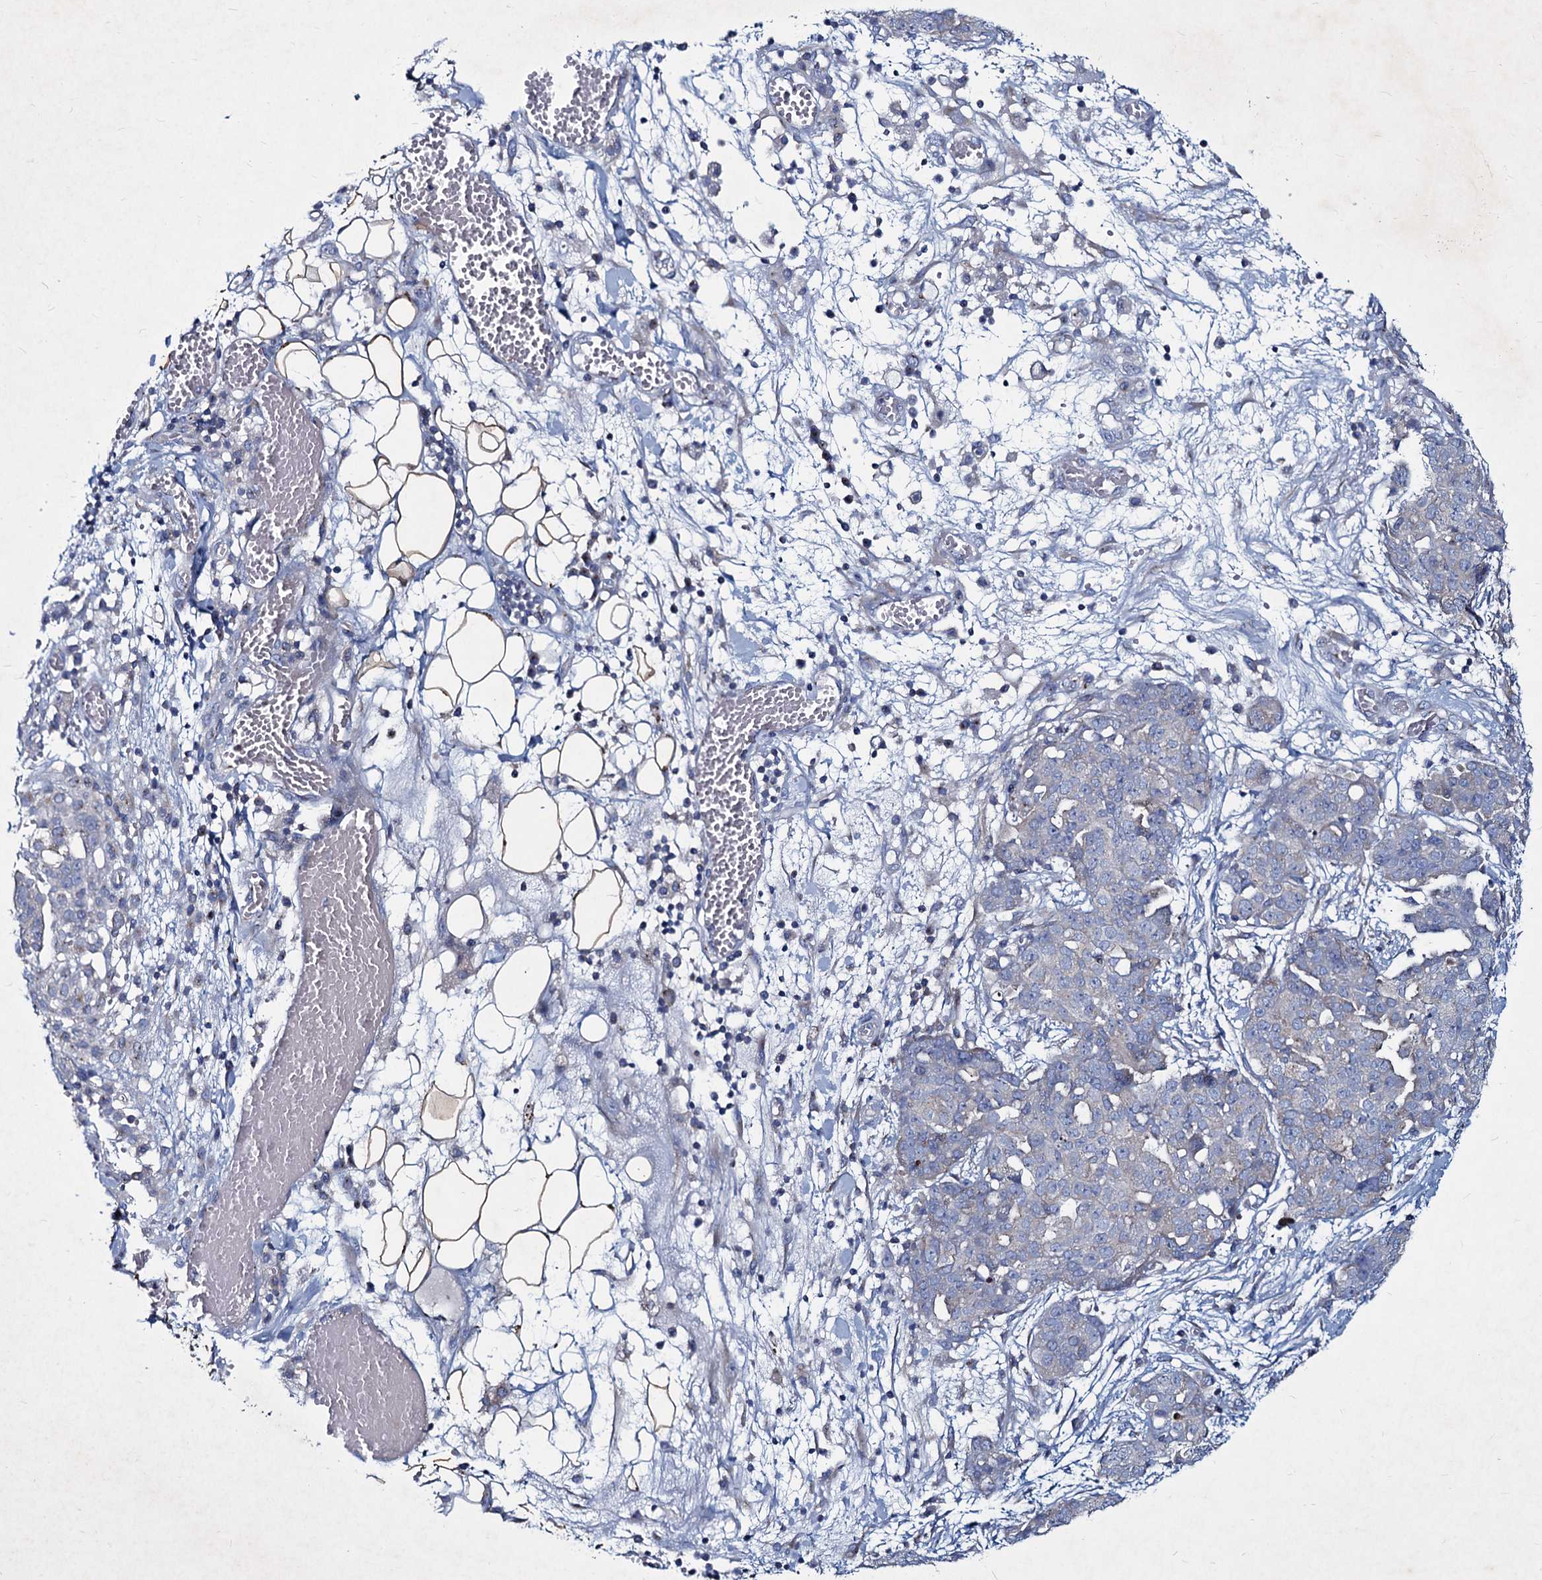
{"staining": {"intensity": "negative", "quantity": "none", "location": "none"}, "tissue": "ovarian cancer", "cell_type": "Tumor cells", "image_type": "cancer", "snomed": [{"axis": "morphology", "description": "Cystadenocarcinoma, serous, NOS"}, {"axis": "topography", "description": "Soft tissue"}, {"axis": "topography", "description": "Ovary"}], "caption": "IHC histopathology image of neoplastic tissue: ovarian cancer (serous cystadenocarcinoma) stained with DAB demonstrates no significant protein expression in tumor cells.", "gene": "AGBL4", "patient": {"sex": "female", "age": 57}}